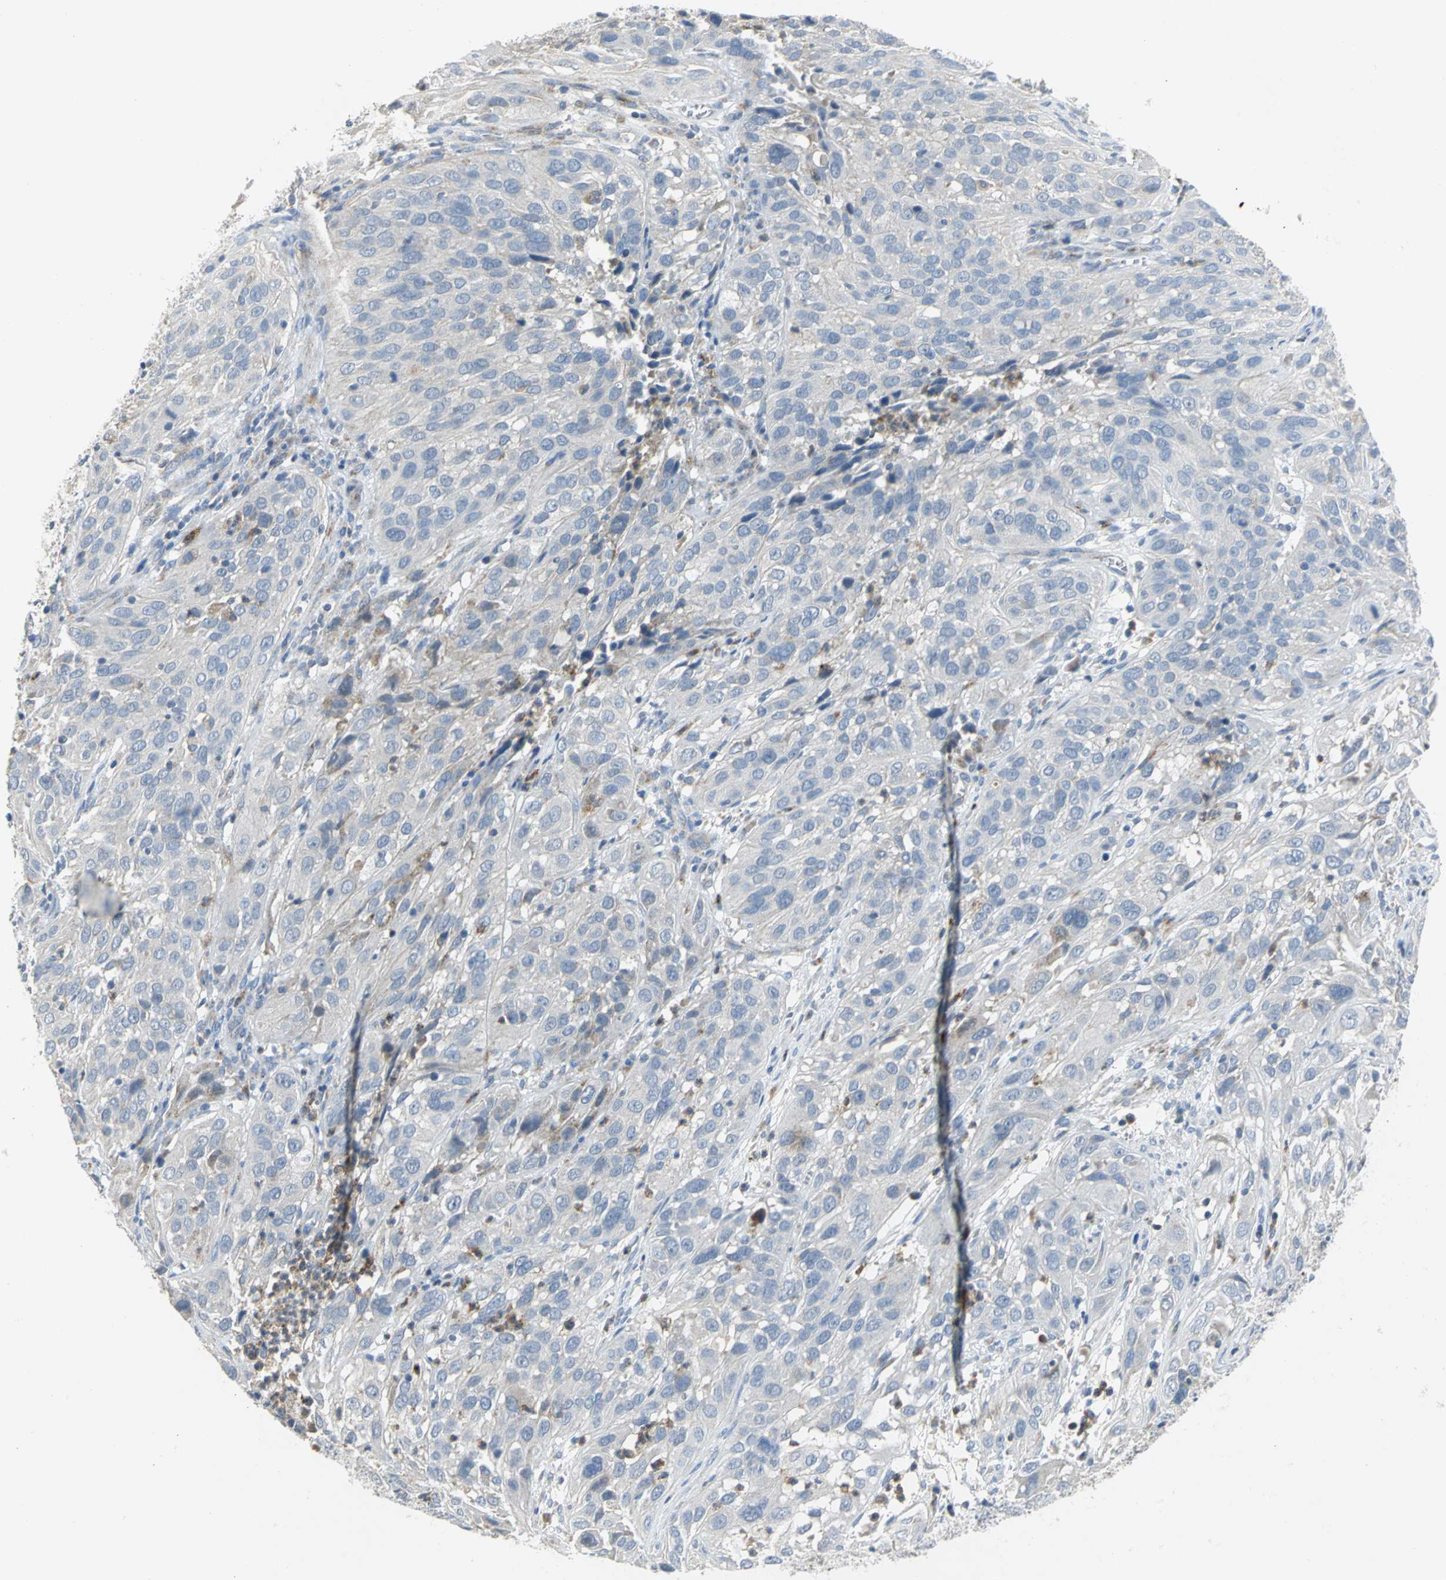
{"staining": {"intensity": "weak", "quantity": "<25%", "location": "cytoplasmic/membranous"}, "tissue": "cervical cancer", "cell_type": "Tumor cells", "image_type": "cancer", "snomed": [{"axis": "morphology", "description": "Squamous cell carcinoma, NOS"}, {"axis": "topography", "description": "Cervix"}], "caption": "Photomicrograph shows no protein expression in tumor cells of cervical cancer tissue.", "gene": "SPPL2B", "patient": {"sex": "female", "age": 32}}